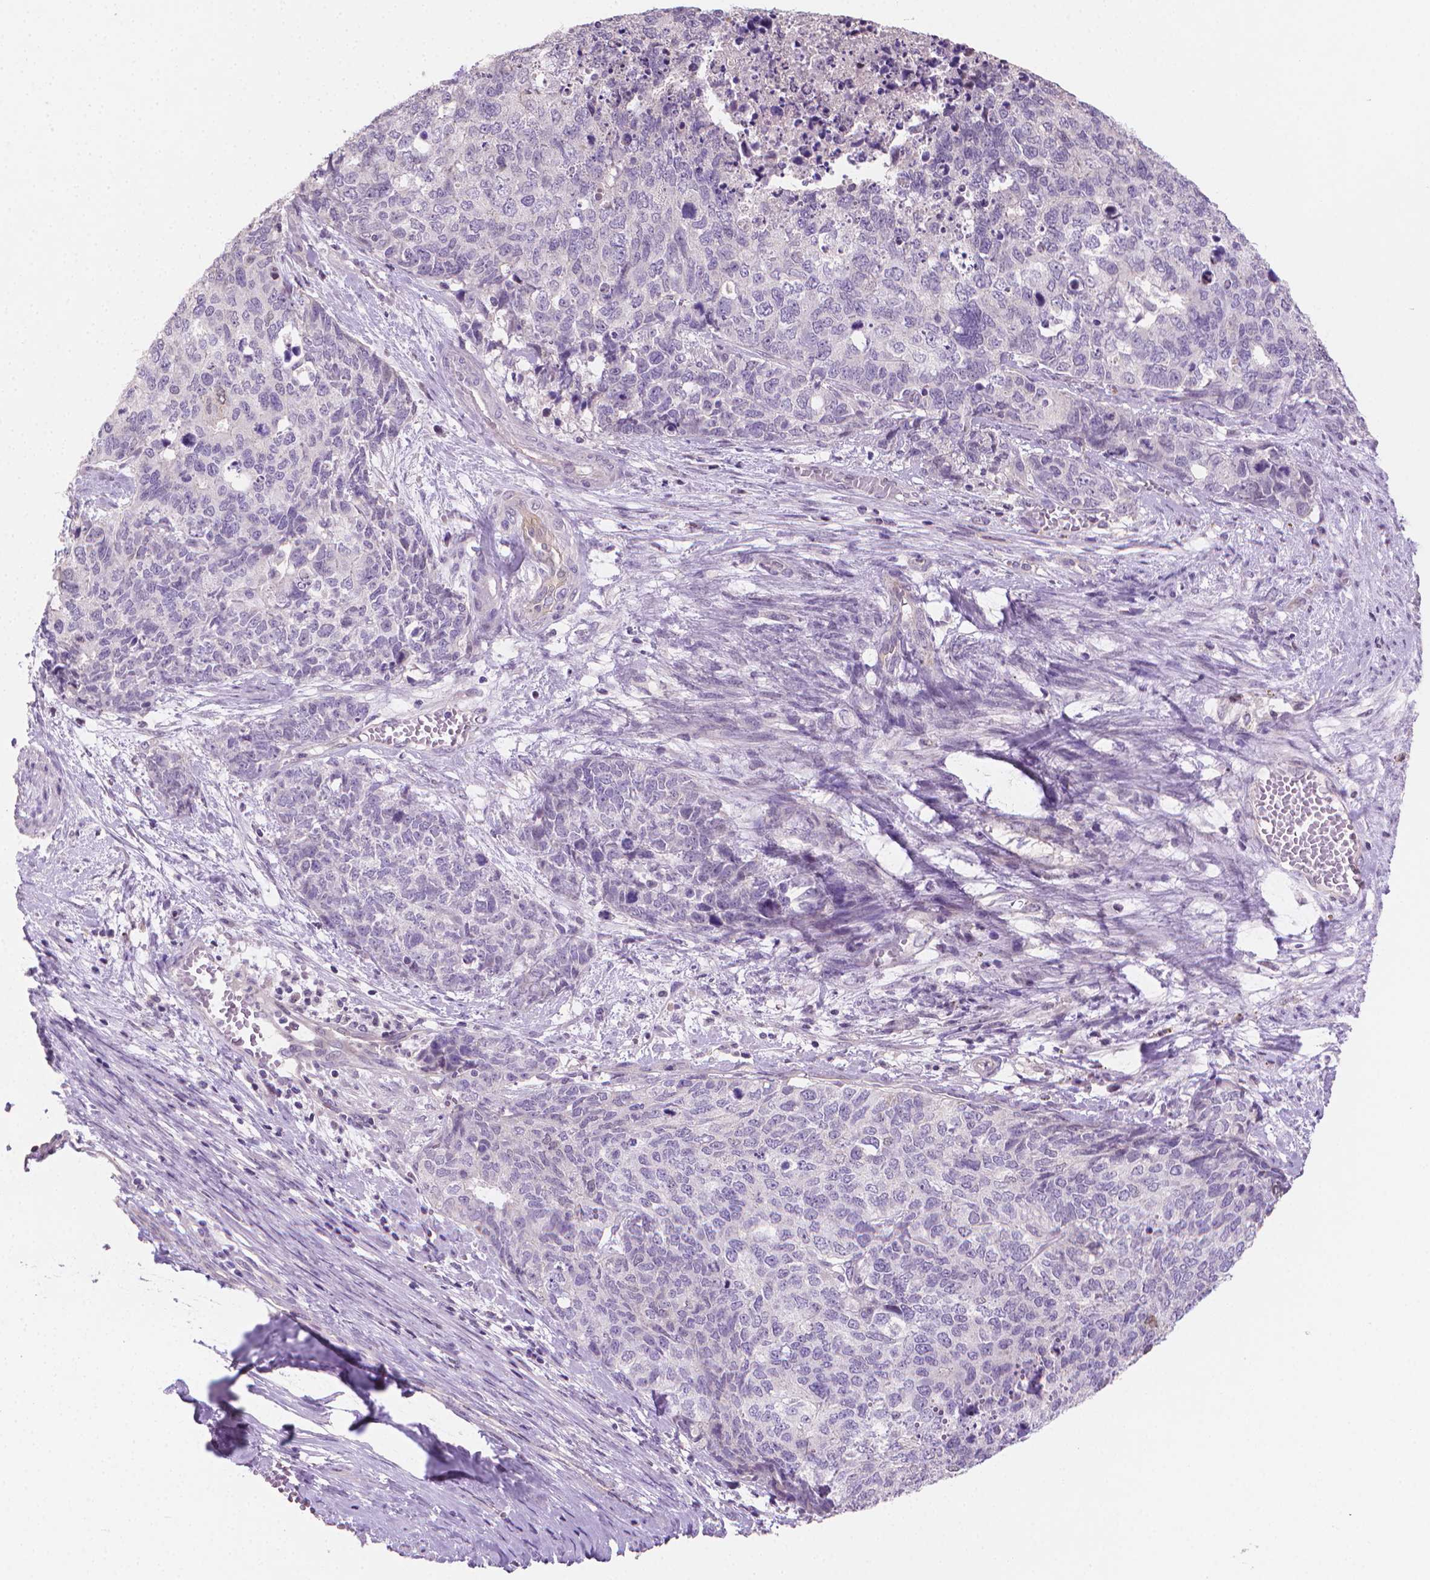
{"staining": {"intensity": "negative", "quantity": "none", "location": "none"}, "tissue": "cervical cancer", "cell_type": "Tumor cells", "image_type": "cancer", "snomed": [{"axis": "morphology", "description": "Squamous cell carcinoma, NOS"}, {"axis": "topography", "description": "Cervix"}], "caption": "Immunohistochemistry (IHC) micrograph of neoplastic tissue: cervical cancer stained with DAB shows no significant protein positivity in tumor cells.", "gene": "CLXN", "patient": {"sex": "female", "age": 63}}